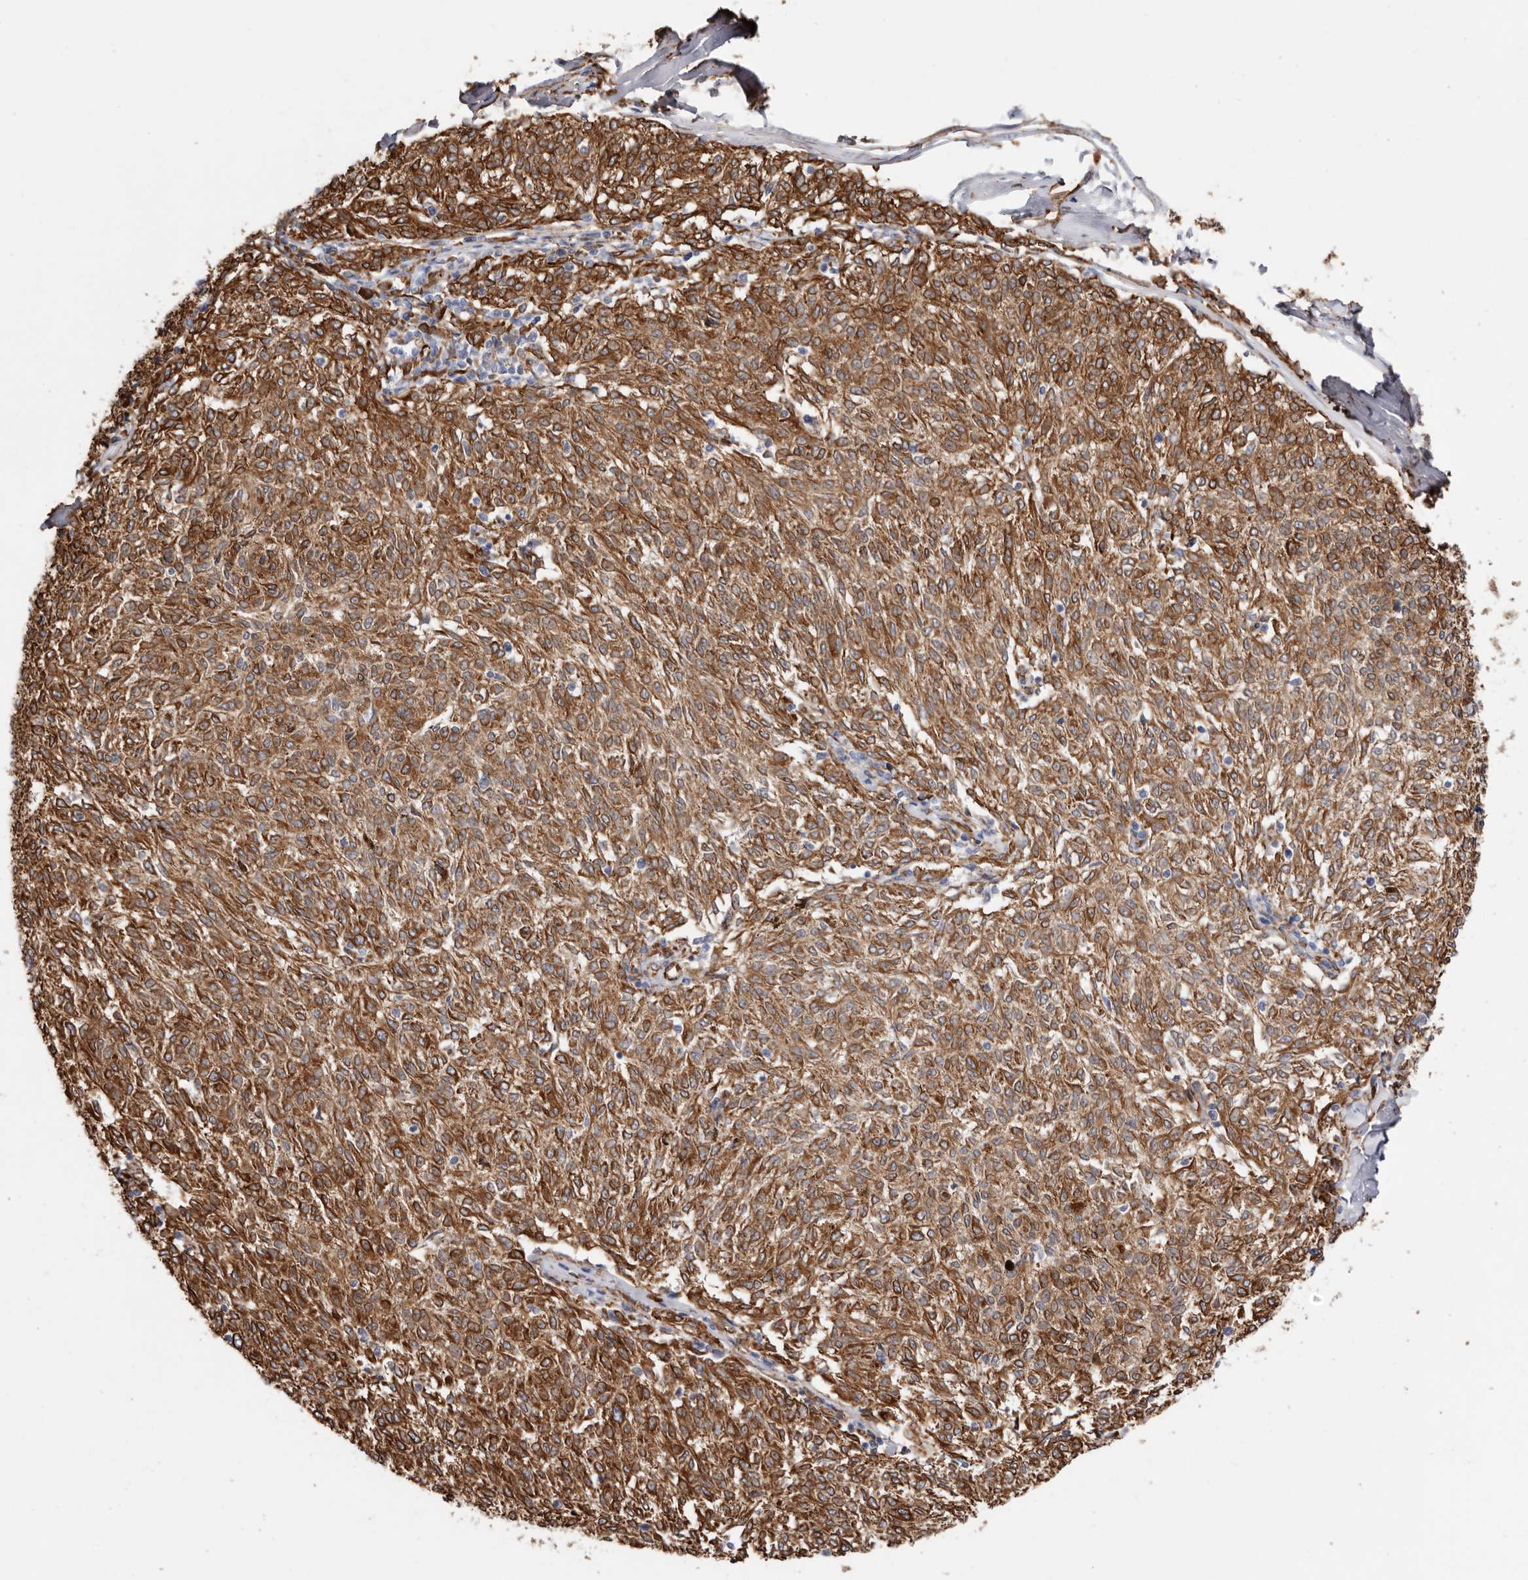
{"staining": {"intensity": "moderate", "quantity": ">75%", "location": "cytoplasmic/membranous"}, "tissue": "melanoma", "cell_type": "Tumor cells", "image_type": "cancer", "snomed": [{"axis": "morphology", "description": "Malignant melanoma, NOS"}, {"axis": "topography", "description": "Skin"}], "caption": "Malignant melanoma tissue demonstrates moderate cytoplasmic/membranous expression in approximately >75% of tumor cells", "gene": "SEMA3E", "patient": {"sex": "female", "age": 72}}